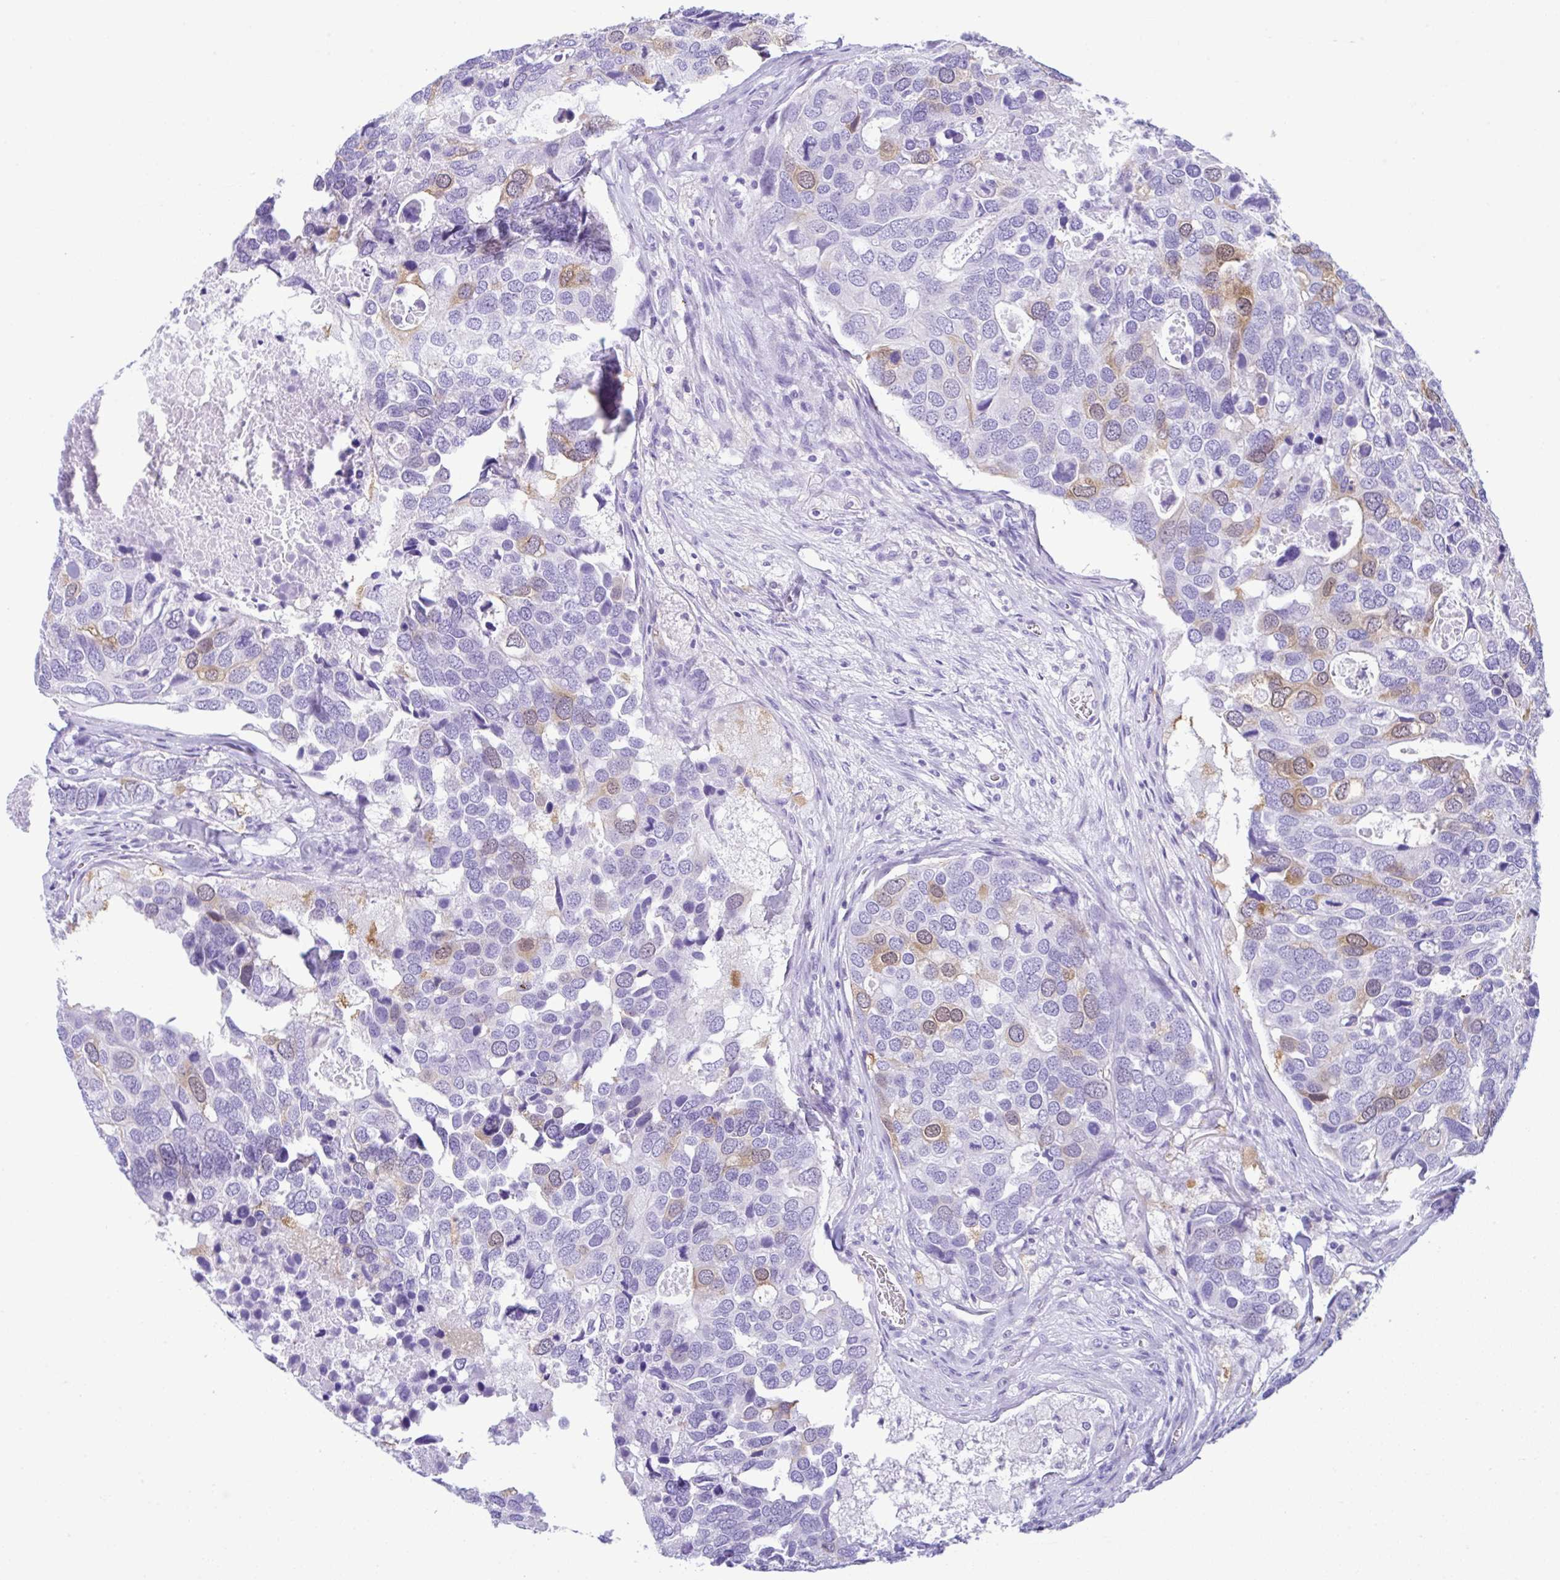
{"staining": {"intensity": "moderate", "quantity": "<25%", "location": "cytoplasmic/membranous,nuclear"}, "tissue": "breast cancer", "cell_type": "Tumor cells", "image_type": "cancer", "snomed": [{"axis": "morphology", "description": "Duct carcinoma"}, {"axis": "topography", "description": "Breast"}], "caption": "Protein analysis of breast cancer tissue reveals moderate cytoplasmic/membranous and nuclear positivity in about <25% of tumor cells. The protein is stained brown, and the nuclei are stained in blue (DAB IHC with brightfield microscopy, high magnification).", "gene": "RRM2", "patient": {"sex": "female", "age": 83}}